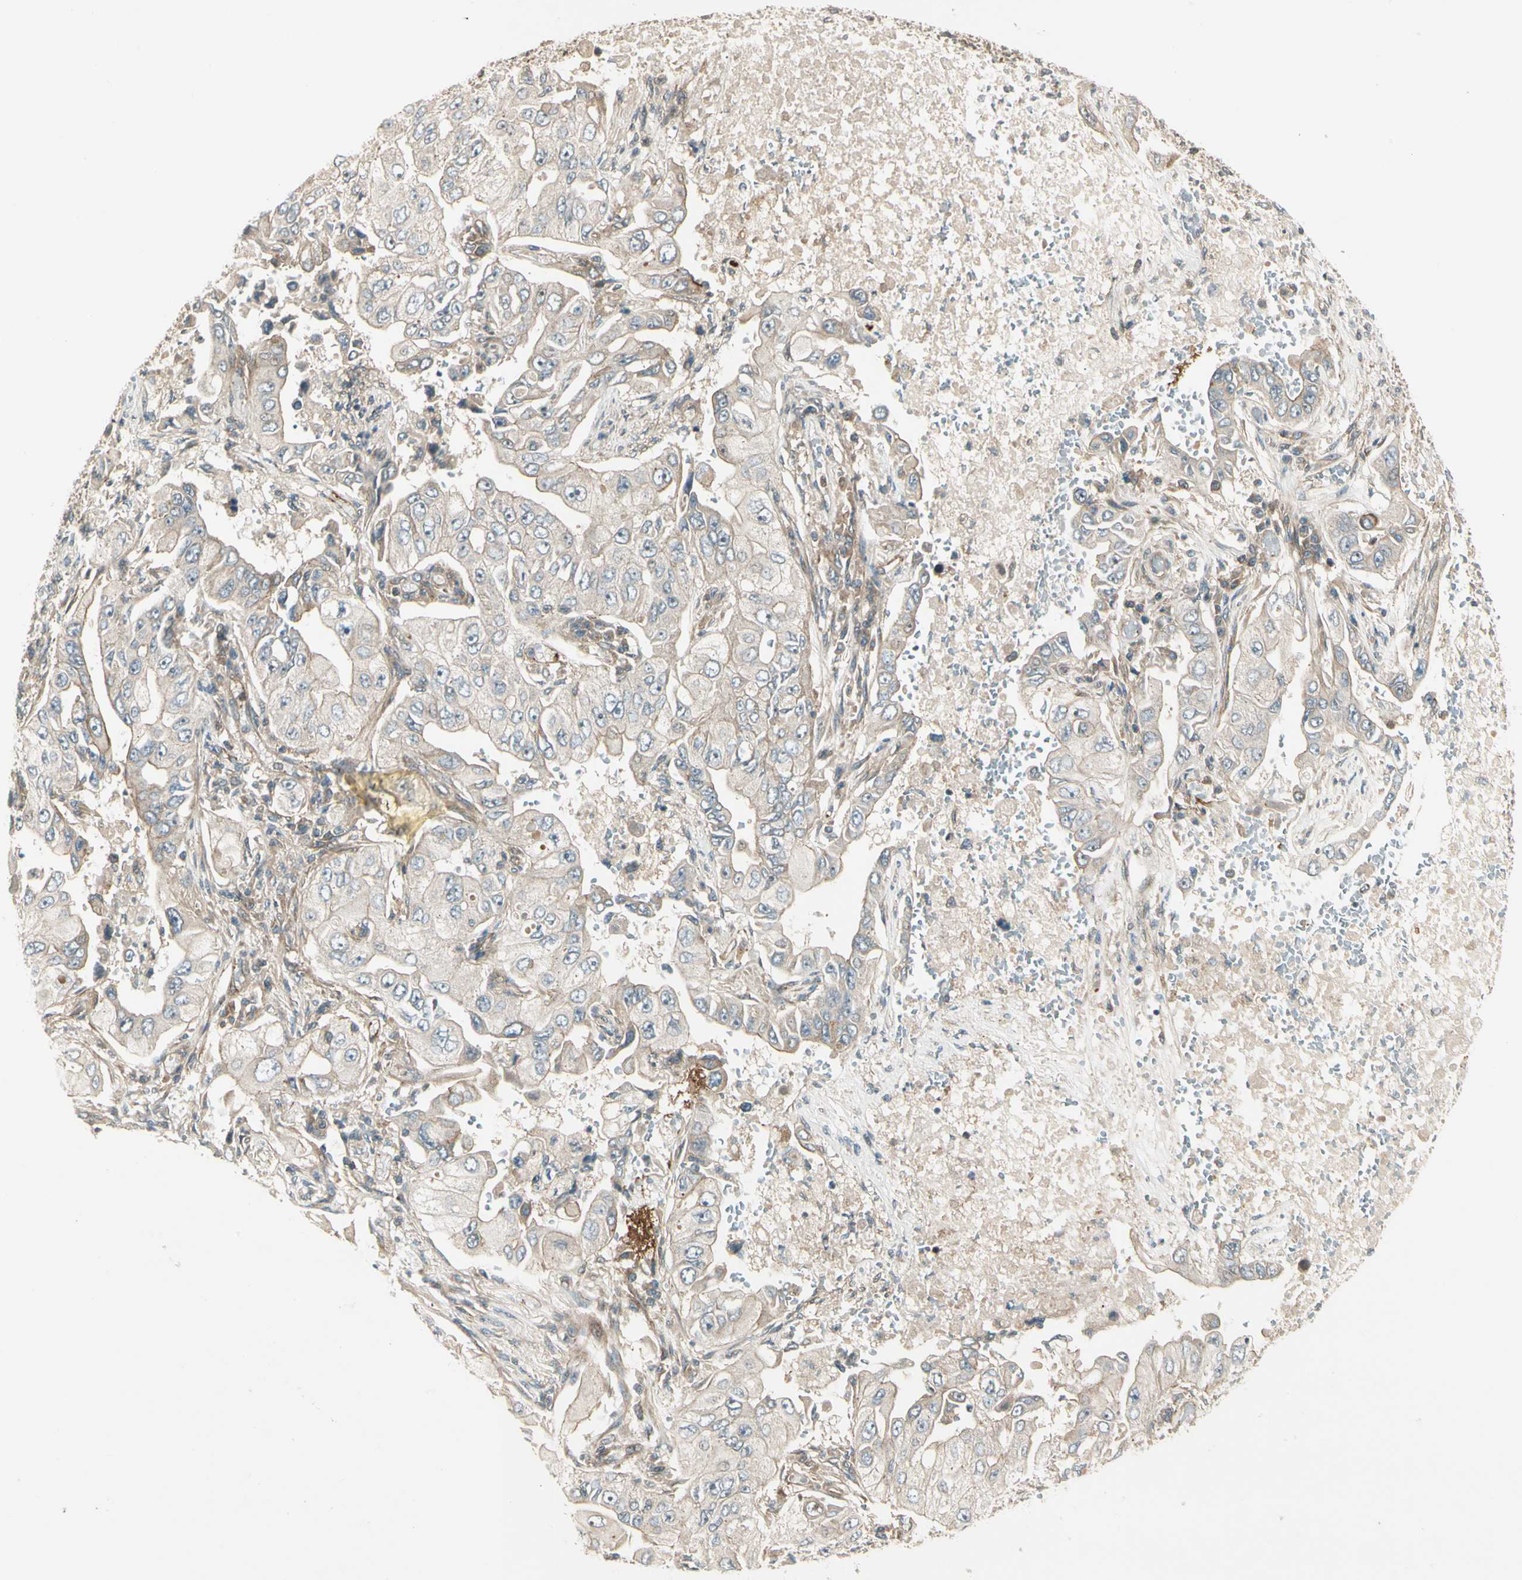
{"staining": {"intensity": "weak", "quantity": ">75%", "location": "cytoplasmic/membranous"}, "tissue": "lung cancer", "cell_type": "Tumor cells", "image_type": "cancer", "snomed": [{"axis": "morphology", "description": "Adenocarcinoma, NOS"}, {"axis": "topography", "description": "Lung"}], "caption": "A photomicrograph of human adenocarcinoma (lung) stained for a protein reveals weak cytoplasmic/membranous brown staining in tumor cells.", "gene": "FKBP15", "patient": {"sex": "male", "age": 84}}